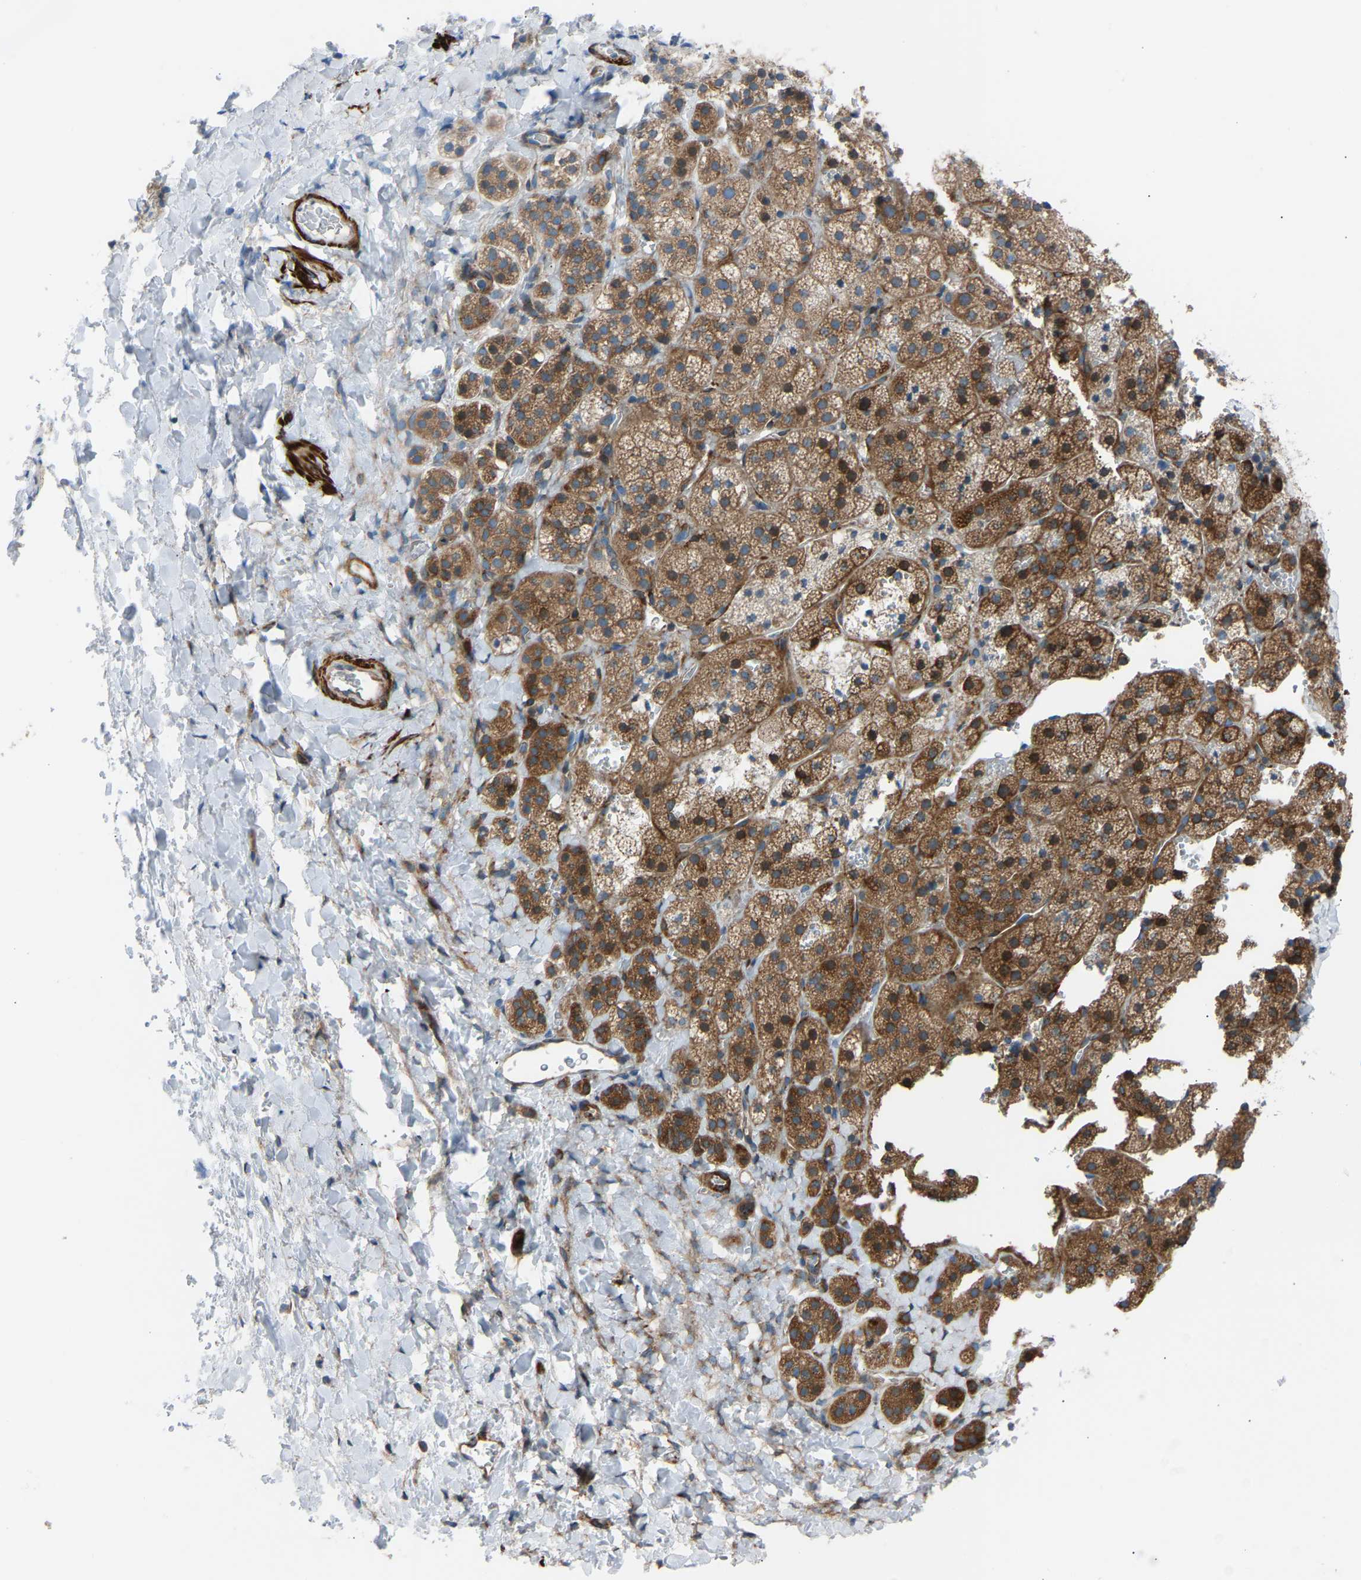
{"staining": {"intensity": "moderate", "quantity": ">75%", "location": "cytoplasmic/membranous"}, "tissue": "adrenal gland", "cell_type": "Glandular cells", "image_type": "normal", "snomed": [{"axis": "morphology", "description": "Normal tissue, NOS"}, {"axis": "topography", "description": "Adrenal gland"}], "caption": "The micrograph displays a brown stain indicating the presence of a protein in the cytoplasmic/membranous of glandular cells in adrenal gland. Nuclei are stained in blue.", "gene": "VPS41", "patient": {"sex": "female", "age": 44}}